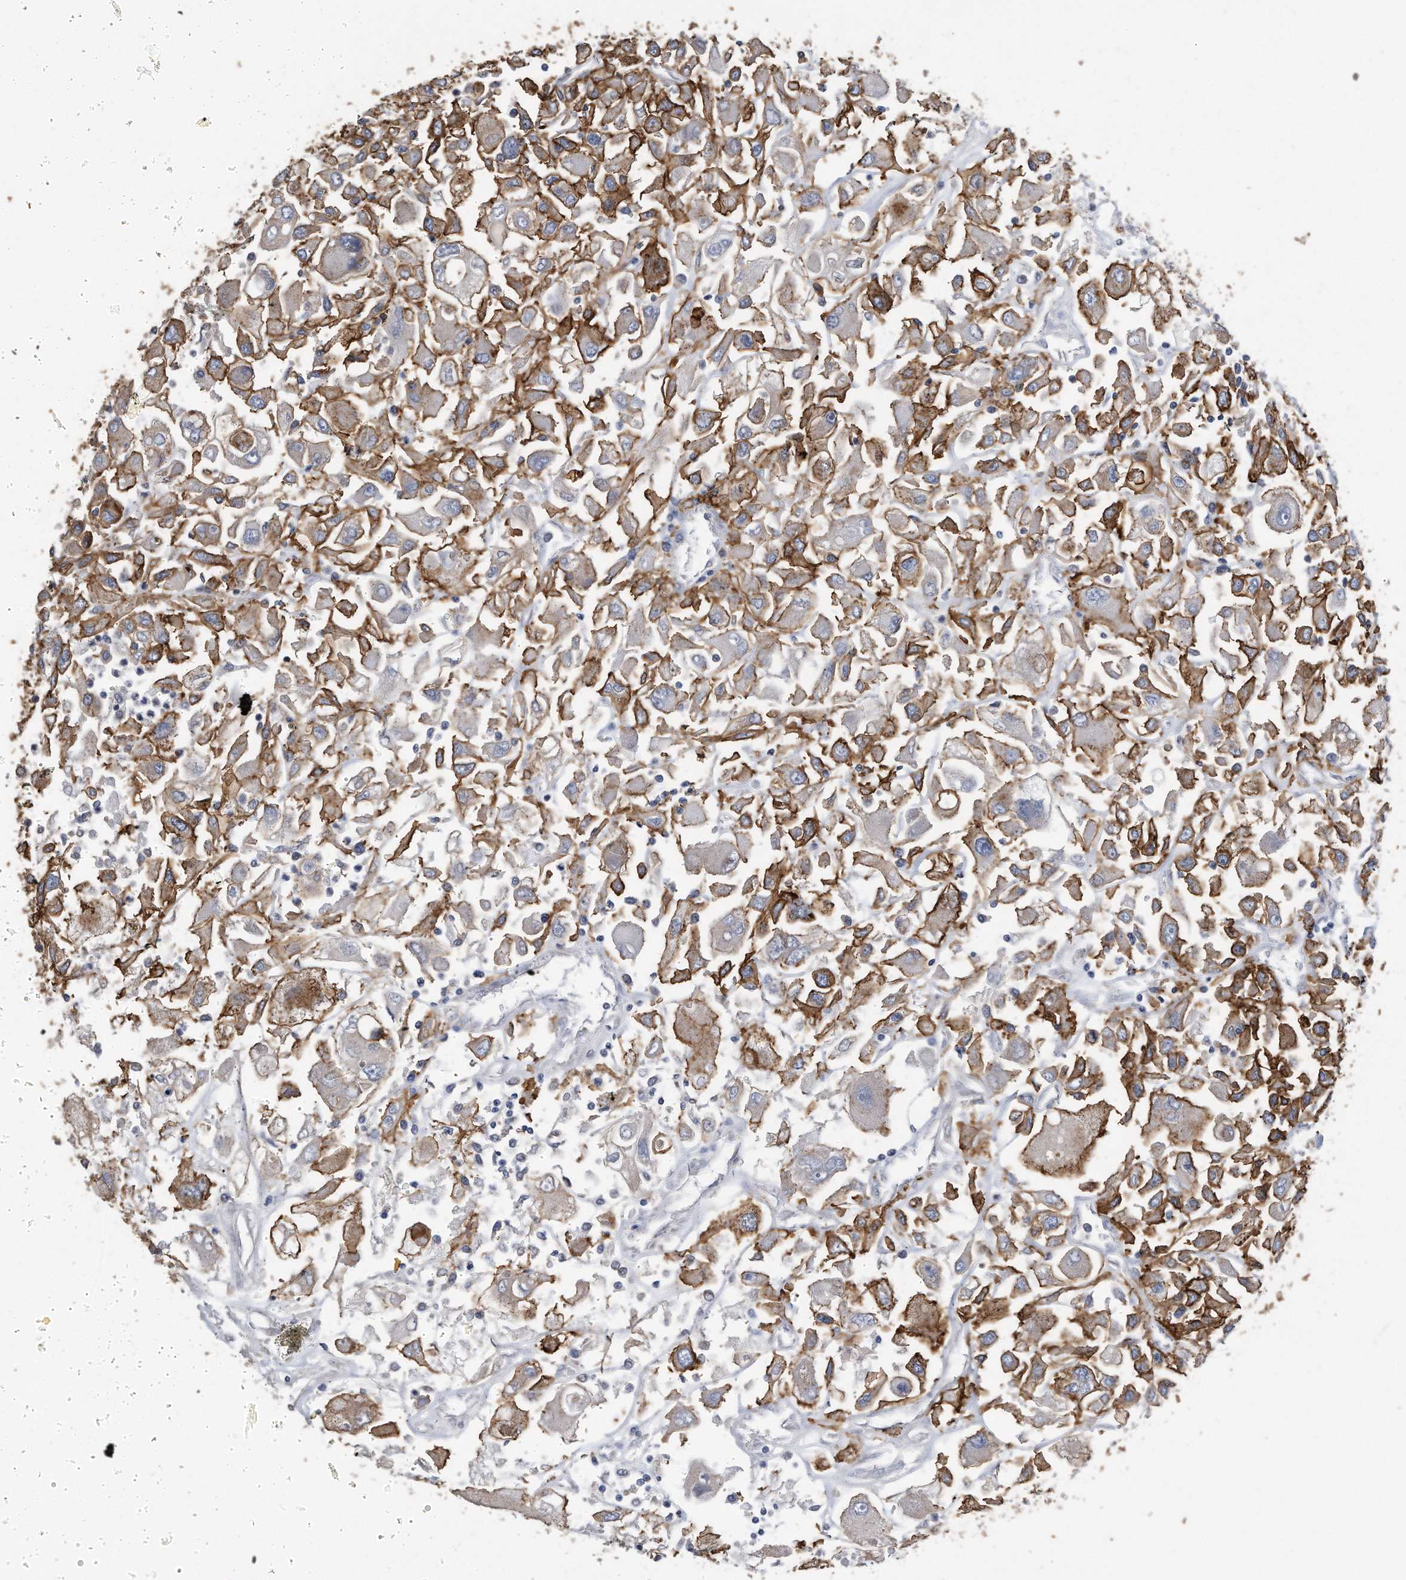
{"staining": {"intensity": "moderate", "quantity": ">75%", "location": "cytoplasmic/membranous"}, "tissue": "renal cancer", "cell_type": "Tumor cells", "image_type": "cancer", "snomed": [{"axis": "morphology", "description": "Adenocarcinoma, NOS"}, {"axis": "topography", "description": "Kidney"}], "caption": "Immunohistochemistry photomicrograph of neoplastic tissue: renal adenocarcinoma stained using immunohistochemistry exhibits medium levels of moderate protein expression localized specifically in the cytoplasmic/membranous of tumor cells, appearing as a cytoplasmic/membranous brown color.", "gene": "CDCP1", "patient": {"sex": "female", "age": 52}}